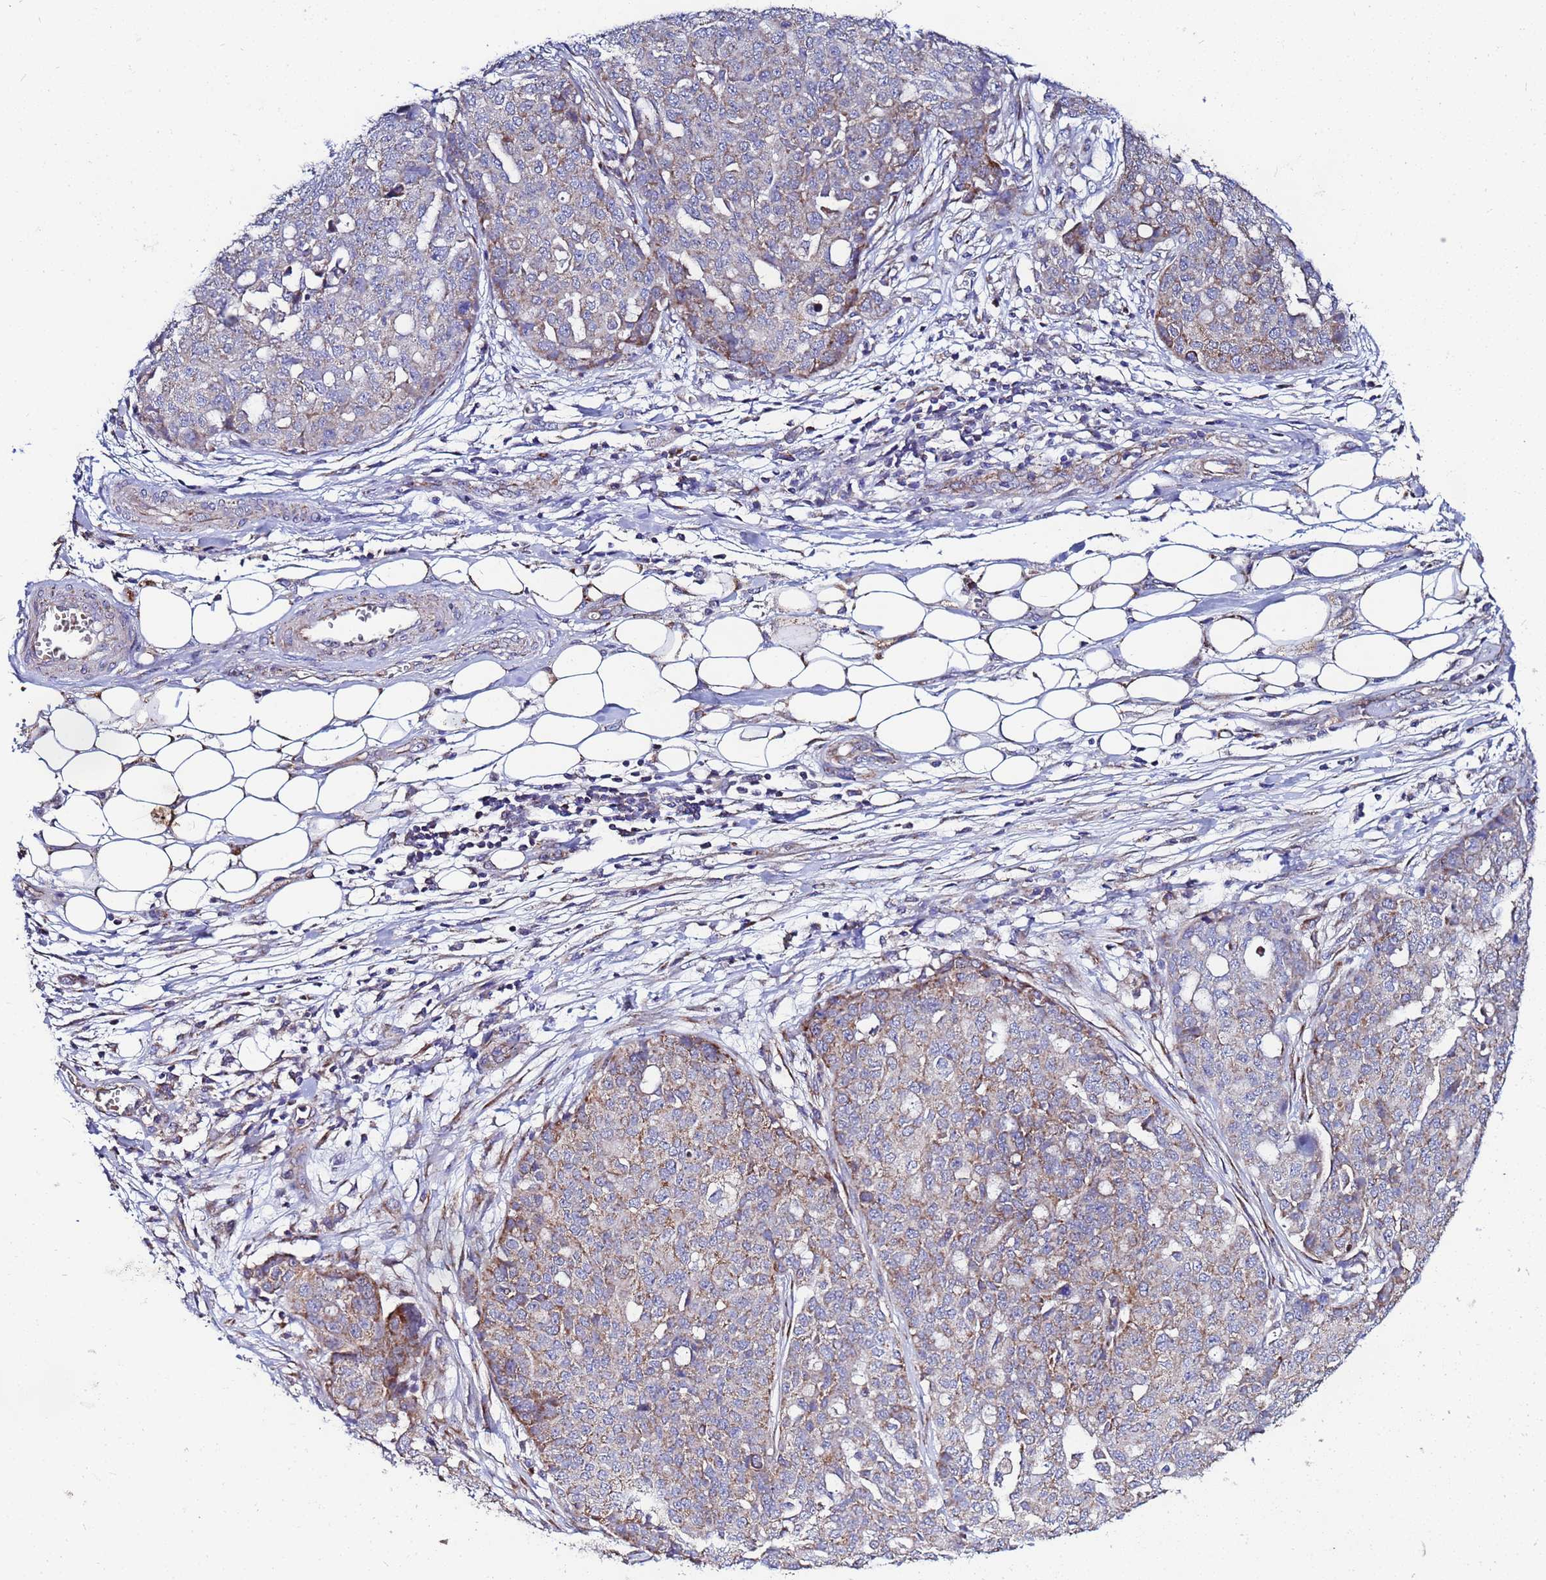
{"staining": {"intensity": "moderate", "quantity": "25%-75%", "location": "cytoplasmic/membranous"}, "tissue": "ovarian cancer", "cell_type": "Tumor cells", "image_type": "cancer", "snomed": [{"axis": "morphology", "description": "Cystadenocarcinoma, serous, NOS"}, {"axis": "topography", "description": "Soft tissue"}, {"axis": "topography", "description": "Ovary"}], "caption": "Immunohistochemical staining of serous cystadenocarcinoma (ovarian) displays medium levels of moderate cytoplasmic/membranous staining in about 25%-75% of tumor cells.", "gene": "FAHD2A", "patient": {"sex": "female", "age": 57}}